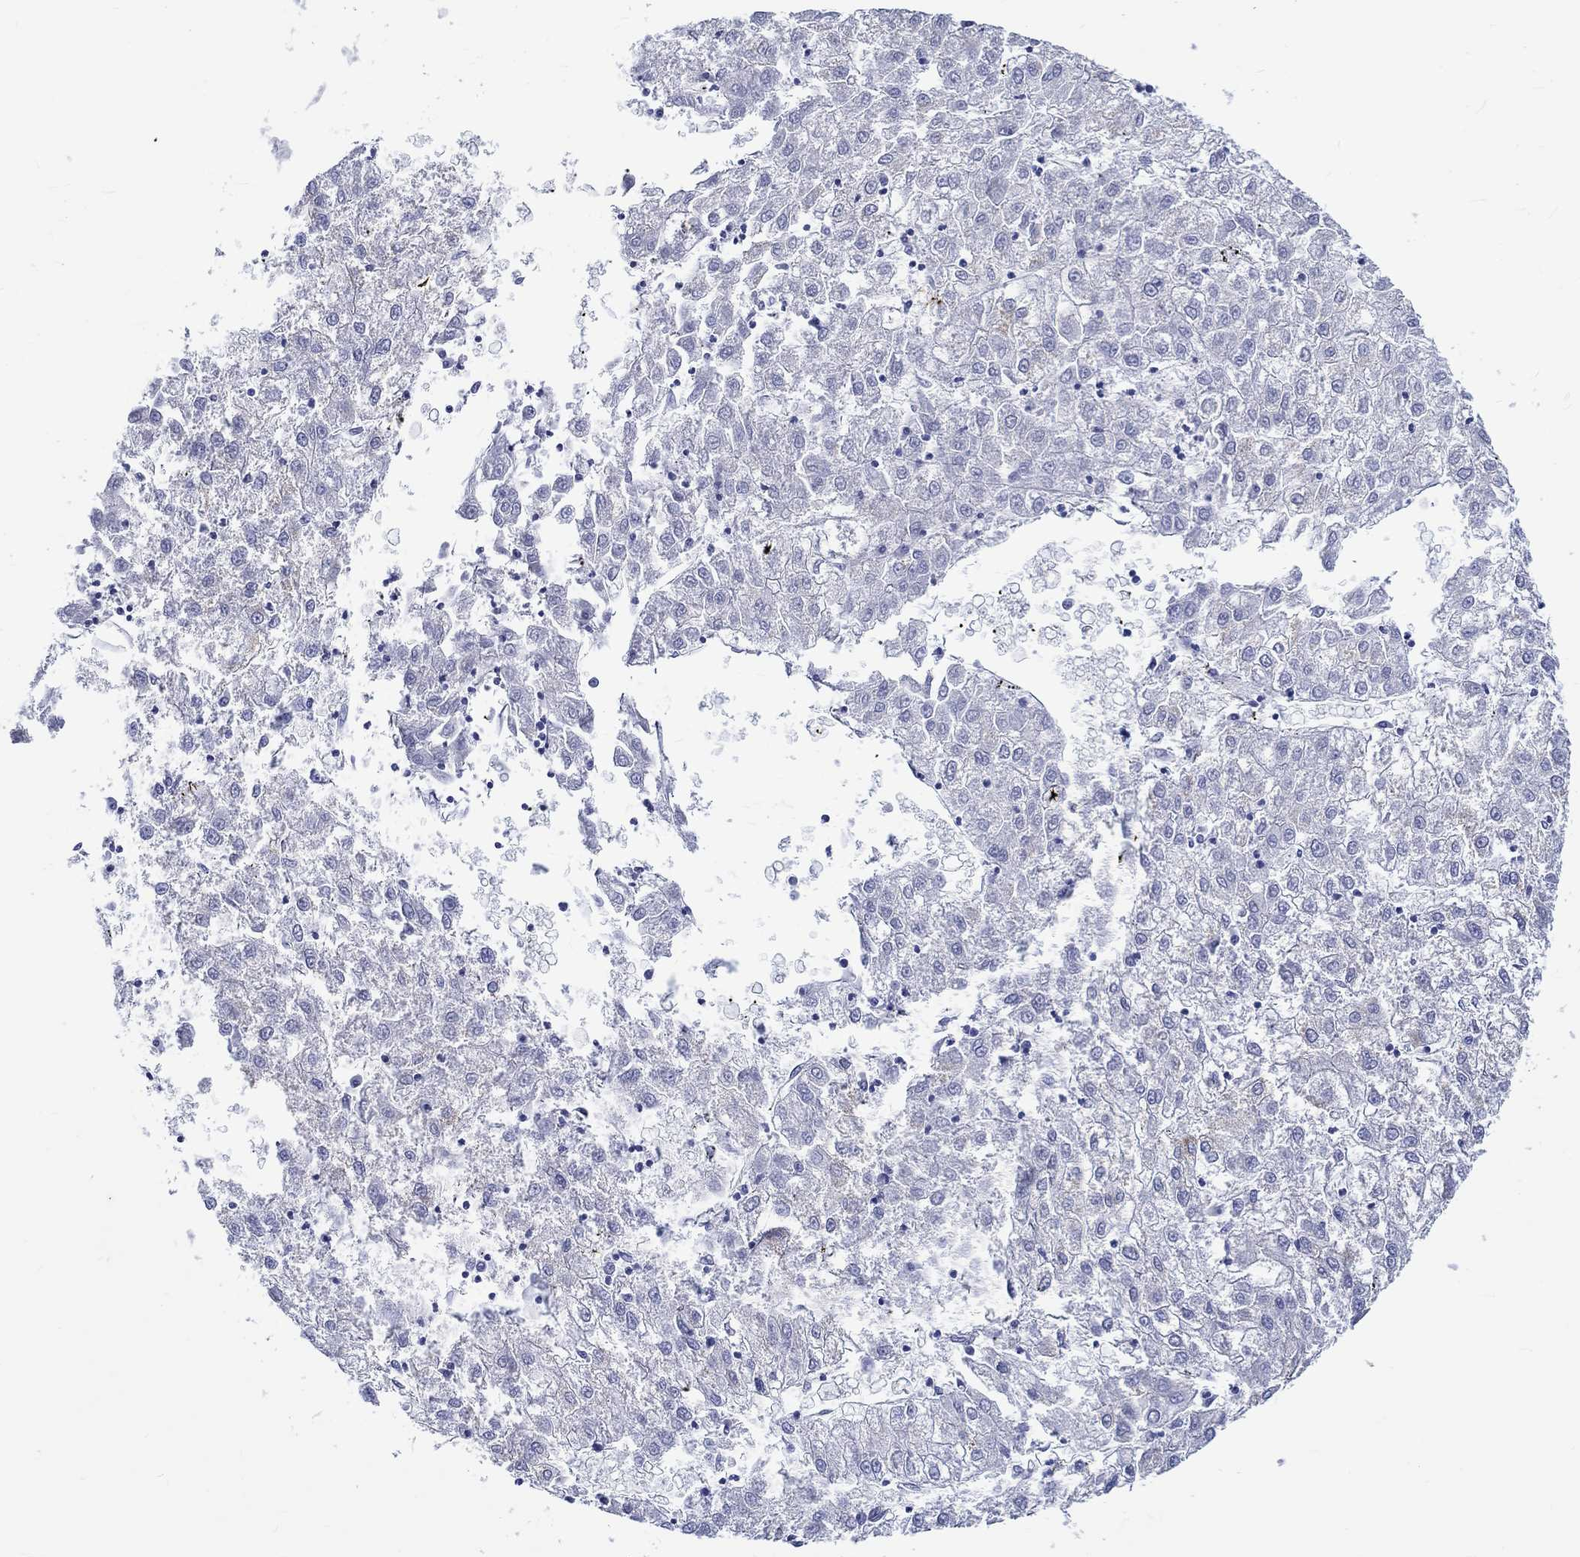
{"staining": {"intensity": "negative", "quantity": "none", "location": "none"}, "tissue": "liver cancer", "cell_type": "Tumor cells", "image_type": "cancer", "snomed": [{"axis": "morphology", "description": "Carcinoma, Hepatocellular, NOS"}, {"axis": "topography", "description": "Liver"}], "caption": "There is no significant staining in tumor cells of liver hepatocellular carcinoma.", "gene": "SH2D7", "patient": {"sex": "male", "age": 72}}